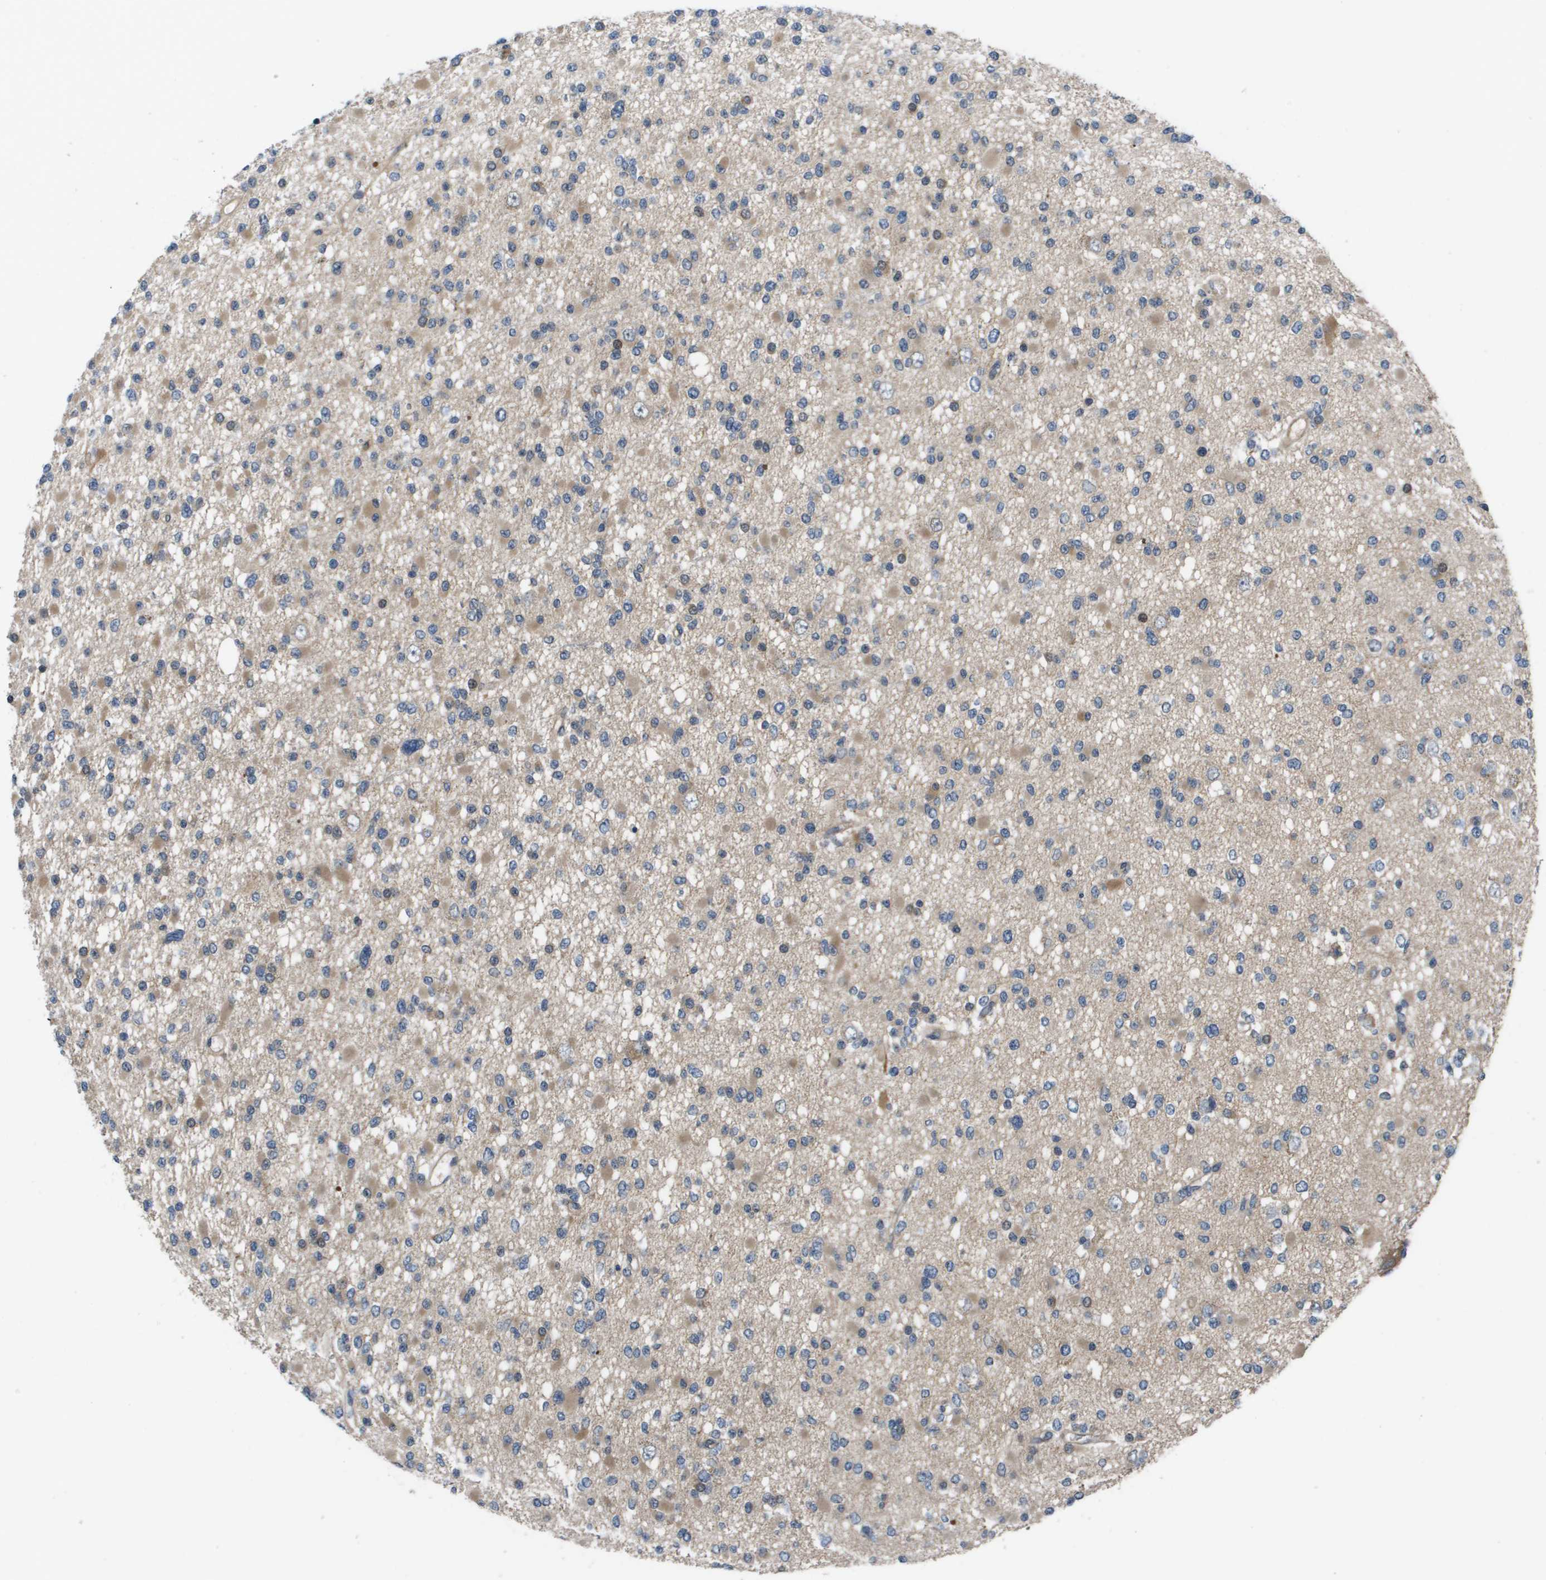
{"staining": {"intensity": "weak", "quantity": "<25%", "location": "cytoplasmic/membranous"}, "tissue": "glioma", "cell_type": "Tumor cells", "image_type": "cancer", "snomed": [{"axis": "morphology", "description": "Glioma, malignant, Low grade"}, {"axis": "topography", "description": "Brain"}], "caption": "Micrograph shows no significant protein staining in tumor cells of malignant glioma (low-grade).", "gene": "ENPP5", "patient": {"sex": "female", "age": 22}}